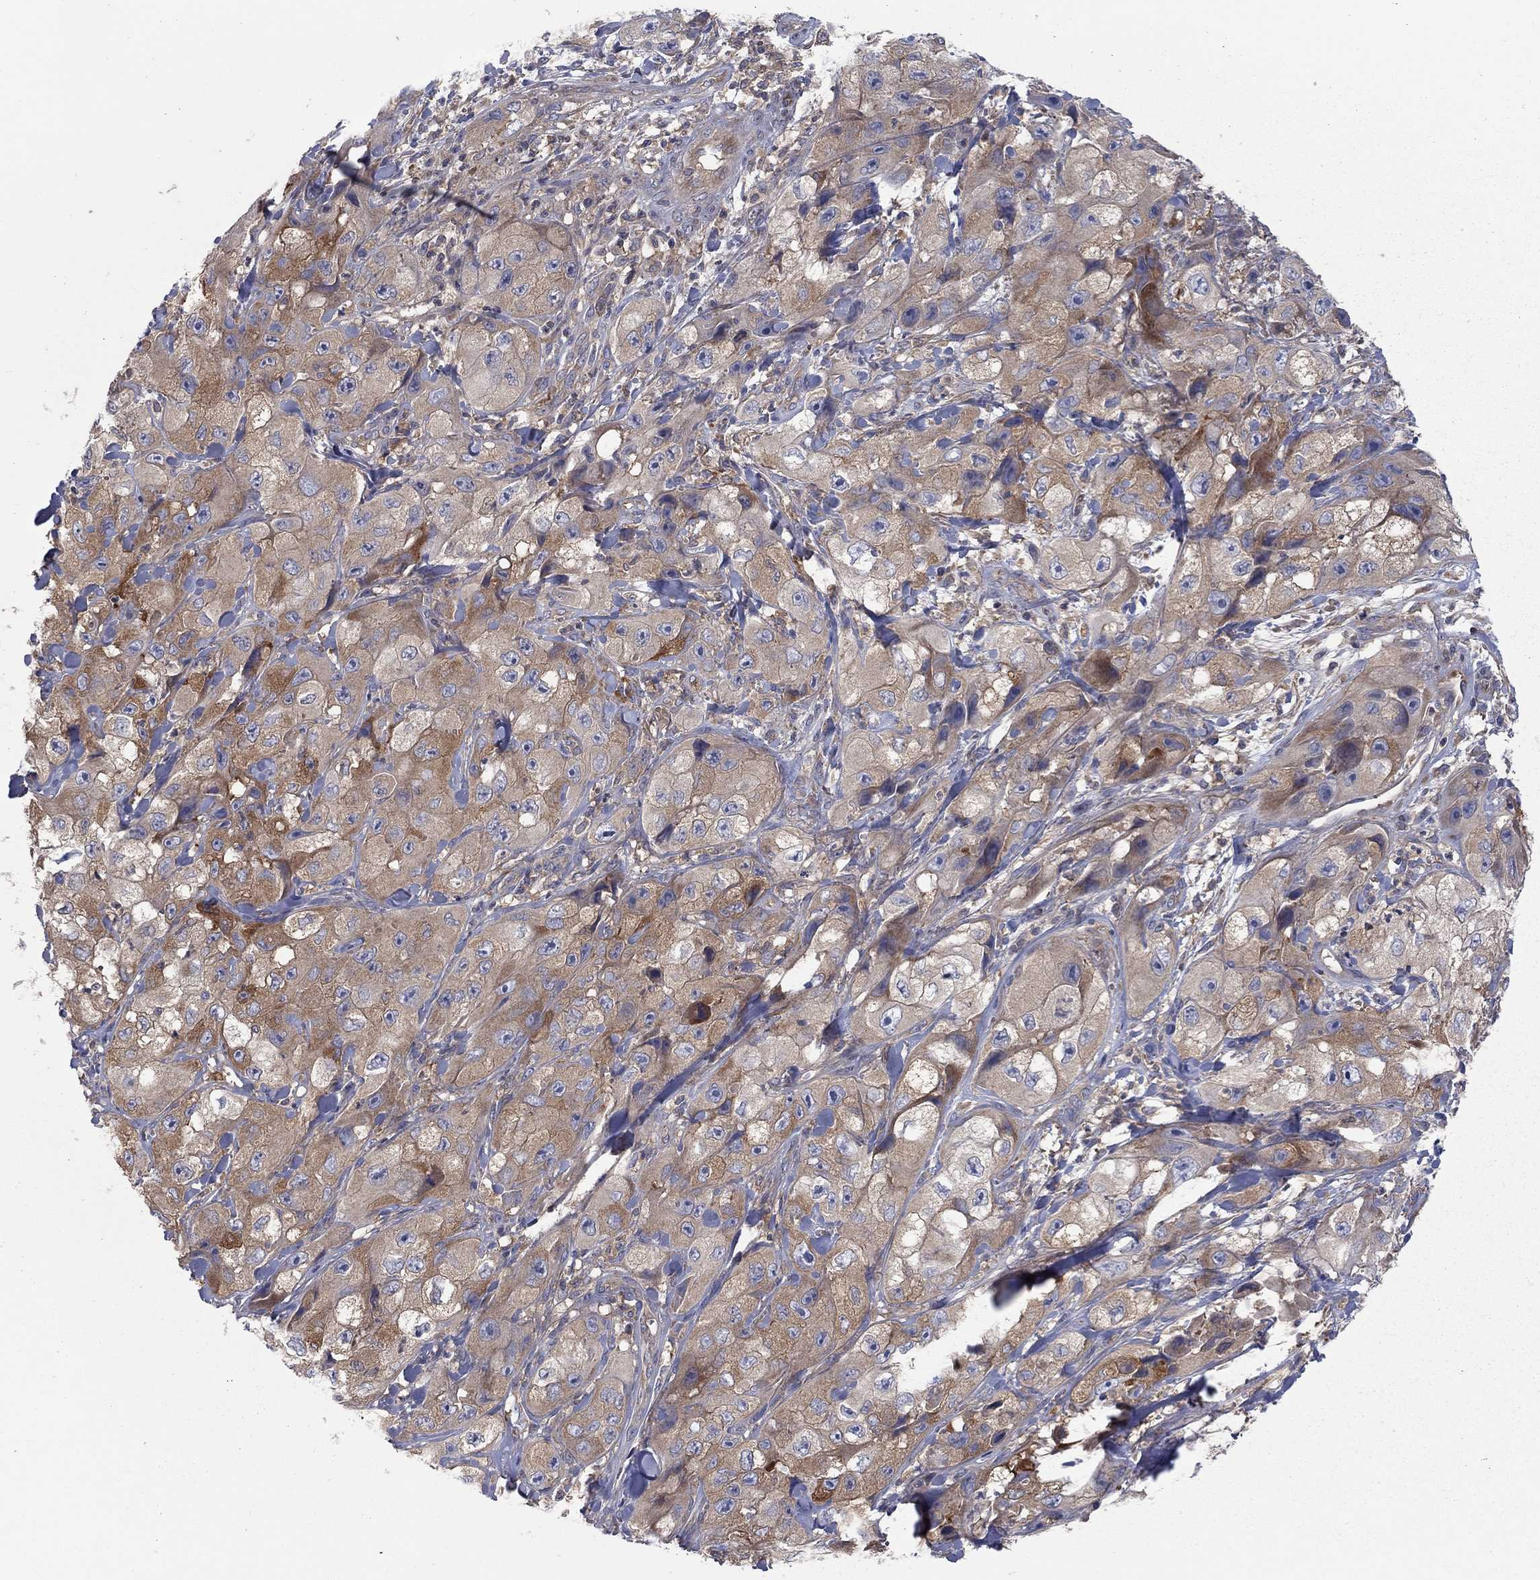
{"staining": {"intensity": "moderate", "quantity": "<25%", "location": "cytoplasmic/membranous"}, "tissue": "skin cancer", "cell_type": "Tumor cells", "image_type": "cancer", "snomed": [{"axis": "morphology", "description": "Squamous cell carcinoma, NOS"}, {"axis": "topography", "description": "Skin"}, {"axis": "topography", "description": "Subcutis"}], "caption": "Skin squamous cell carcinoma stained with immunohistochemistry (IHC) displays moderate cytoplasmic/membranous expression in about <25% of tumor cells.", "gene": "RNF123", "patient": {"sex": "male", "age": 73}}